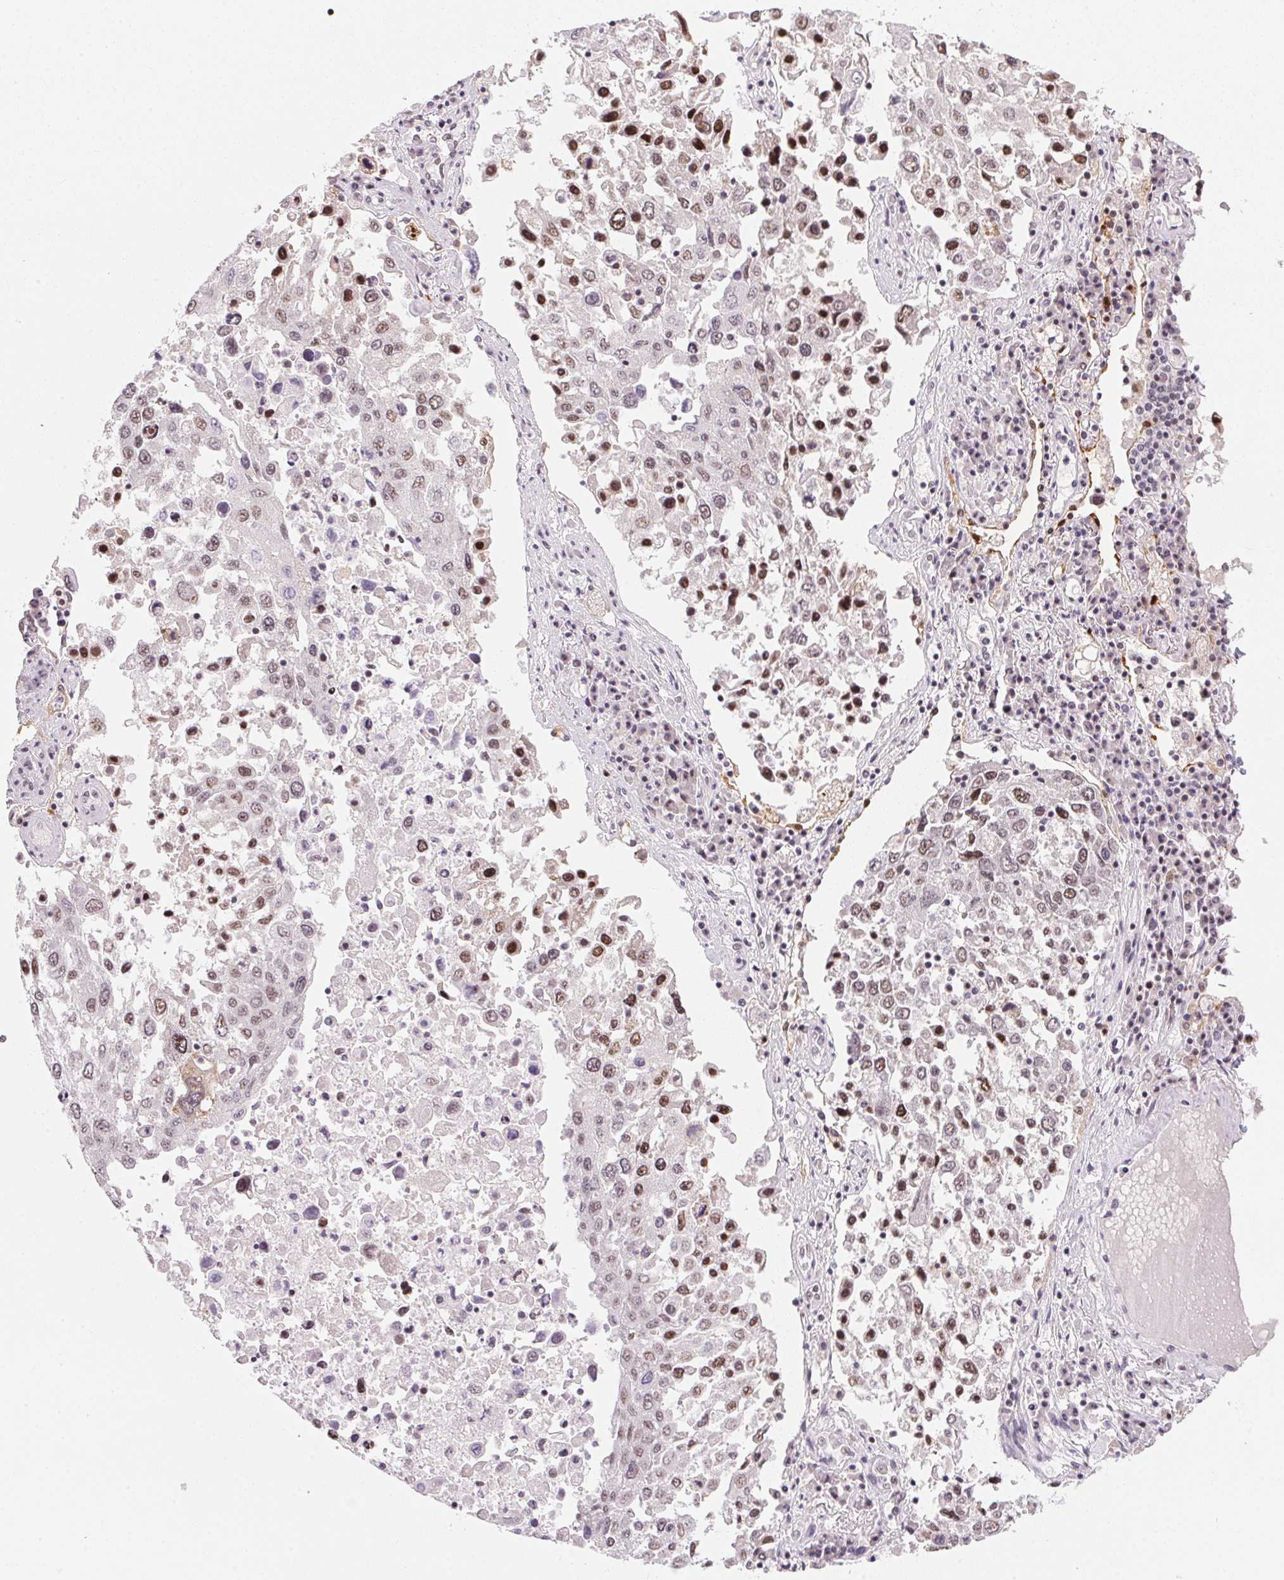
{"staining": {"intensity": "moderate", "quantity": "25%-75%", "location": "nuclear"}, "tissue": "lung cancer", "cell_type": "Tumor cells", "image_type": "cancer", "snomed": [{"axis": "morphology", "description": "Squamous cell carcinoma, NOS"}, {"axis": "topography", "description": "Lung"}], "caption": "Protein analysis of lung squamous cell carcinoma tissue exhibits moderate nuclear expression in approximately 25%-75% of tumor cells. The protein is stained brown, and the nuclei are stained in blue (DAB (3,3'-diaminobenzidine) IHC with brightfield microscopy, high magnification).", "gene": "SRSF7", "patient": {"sex": "male", "age": 65}}